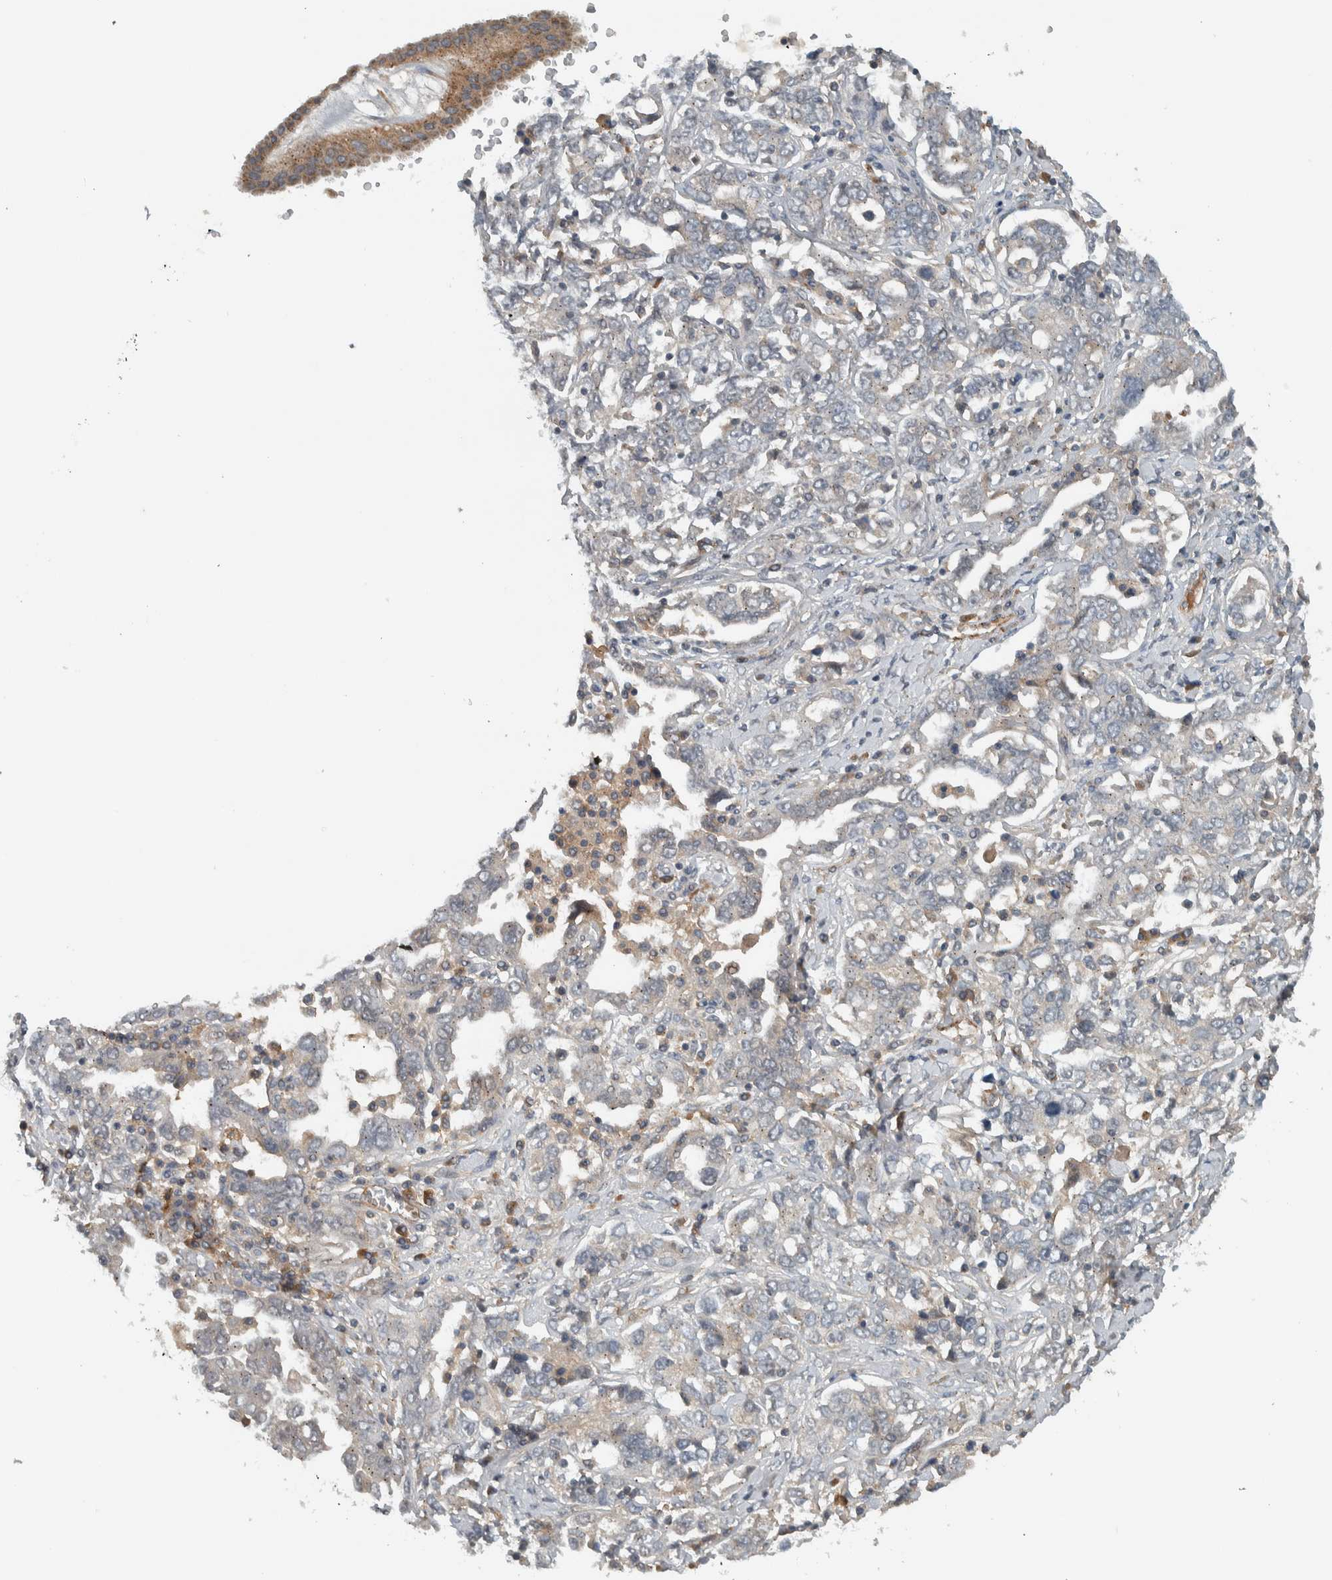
{"staining": {"intensity": "moderate", "quantity": "25%-75%", "location": "cytoplasmic/membranous"}, "tissue": "ovarian cancer", "cell_type": "Tumor cells", "image_type": "cancer", "snomed": [{"axis": "morphology", "description": "Cystadenocarcinoma, mucinous, NOS"}, {"axis": "topography", "description": "Ovary"}], "caption": "Mucinous cystadenocarcinoma (ovarian) stained with a brown dye demonstrates moderate cytoplasmic/membranous positive positivity in about 25%-75% of tumor cells.", "gene": "LBHD1", "patient": {"sex": "female", "age": 73}}